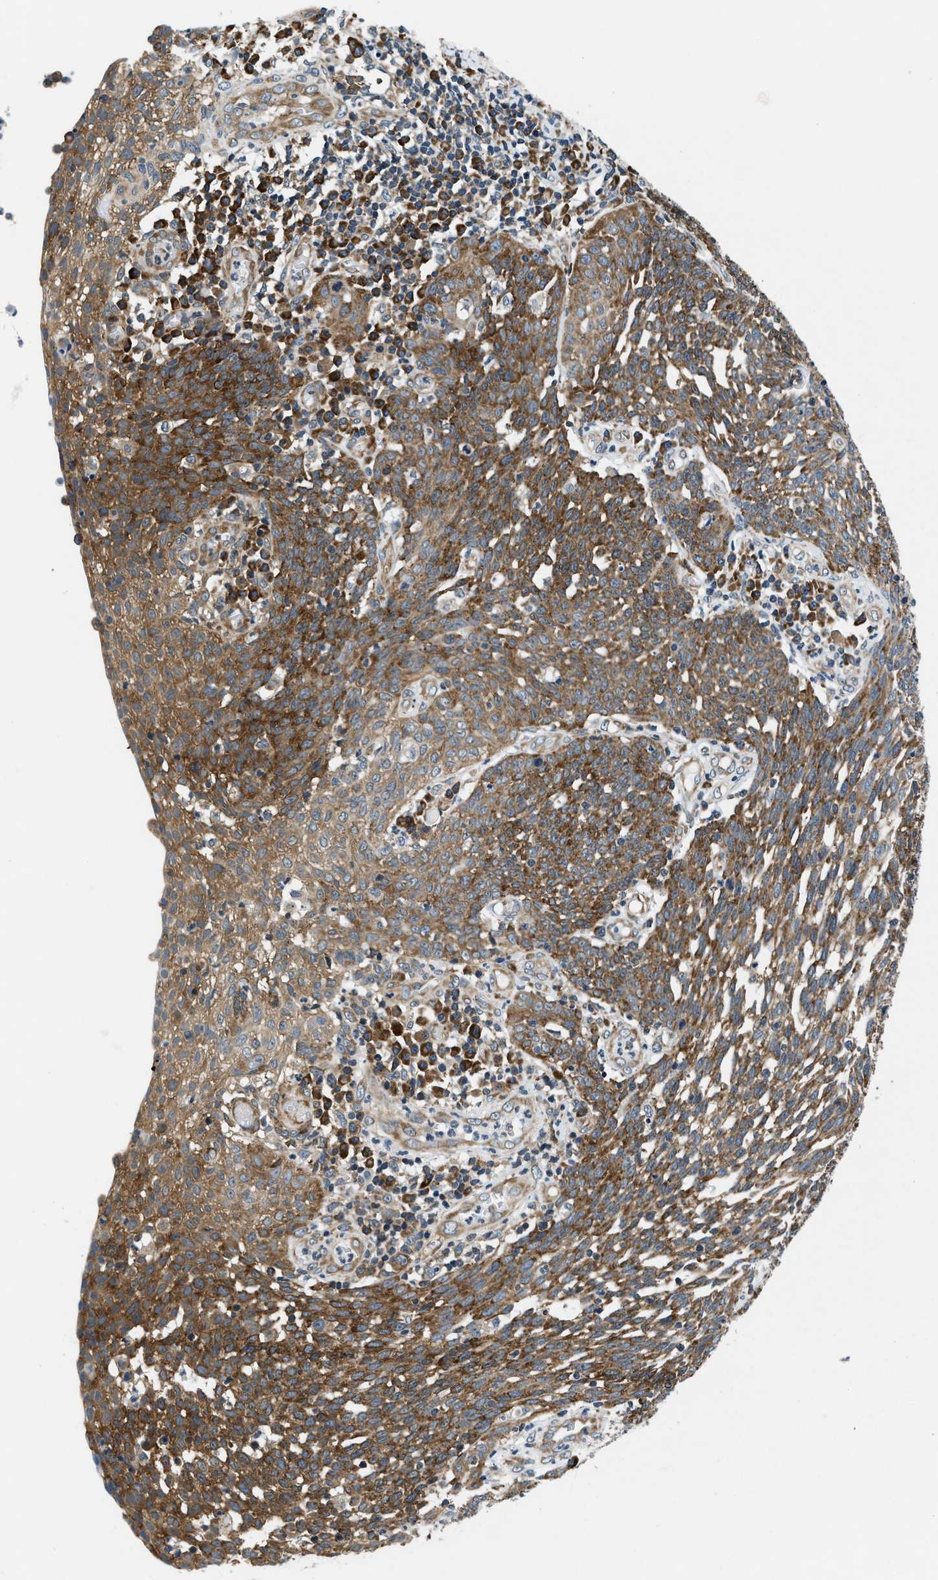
{"staining": {"intensity": "moderate", "quantity": ">75%", "location": "cytoplasmic/membranous"}, "tissue": "cervical cancer", "cell_type": "Tumor cells", "image_type": "cancer", "snomed": [{"axis": "morphology", "description": "Squamous cell carcinoma, NOS"}, {"axis": "topography", "description": "Cervix"}], "caption": "Protein expression analysis of human cervical cancer (squamous cell carcinoma) reveals moderate cytoplasmic/membranous positivity in about >75% of tumor cells. The protein of interest is shown in brown color, while the nuclei are stained blue.", "gene": "PA2G4", "patient": {"sex": "female", "age": 34}}